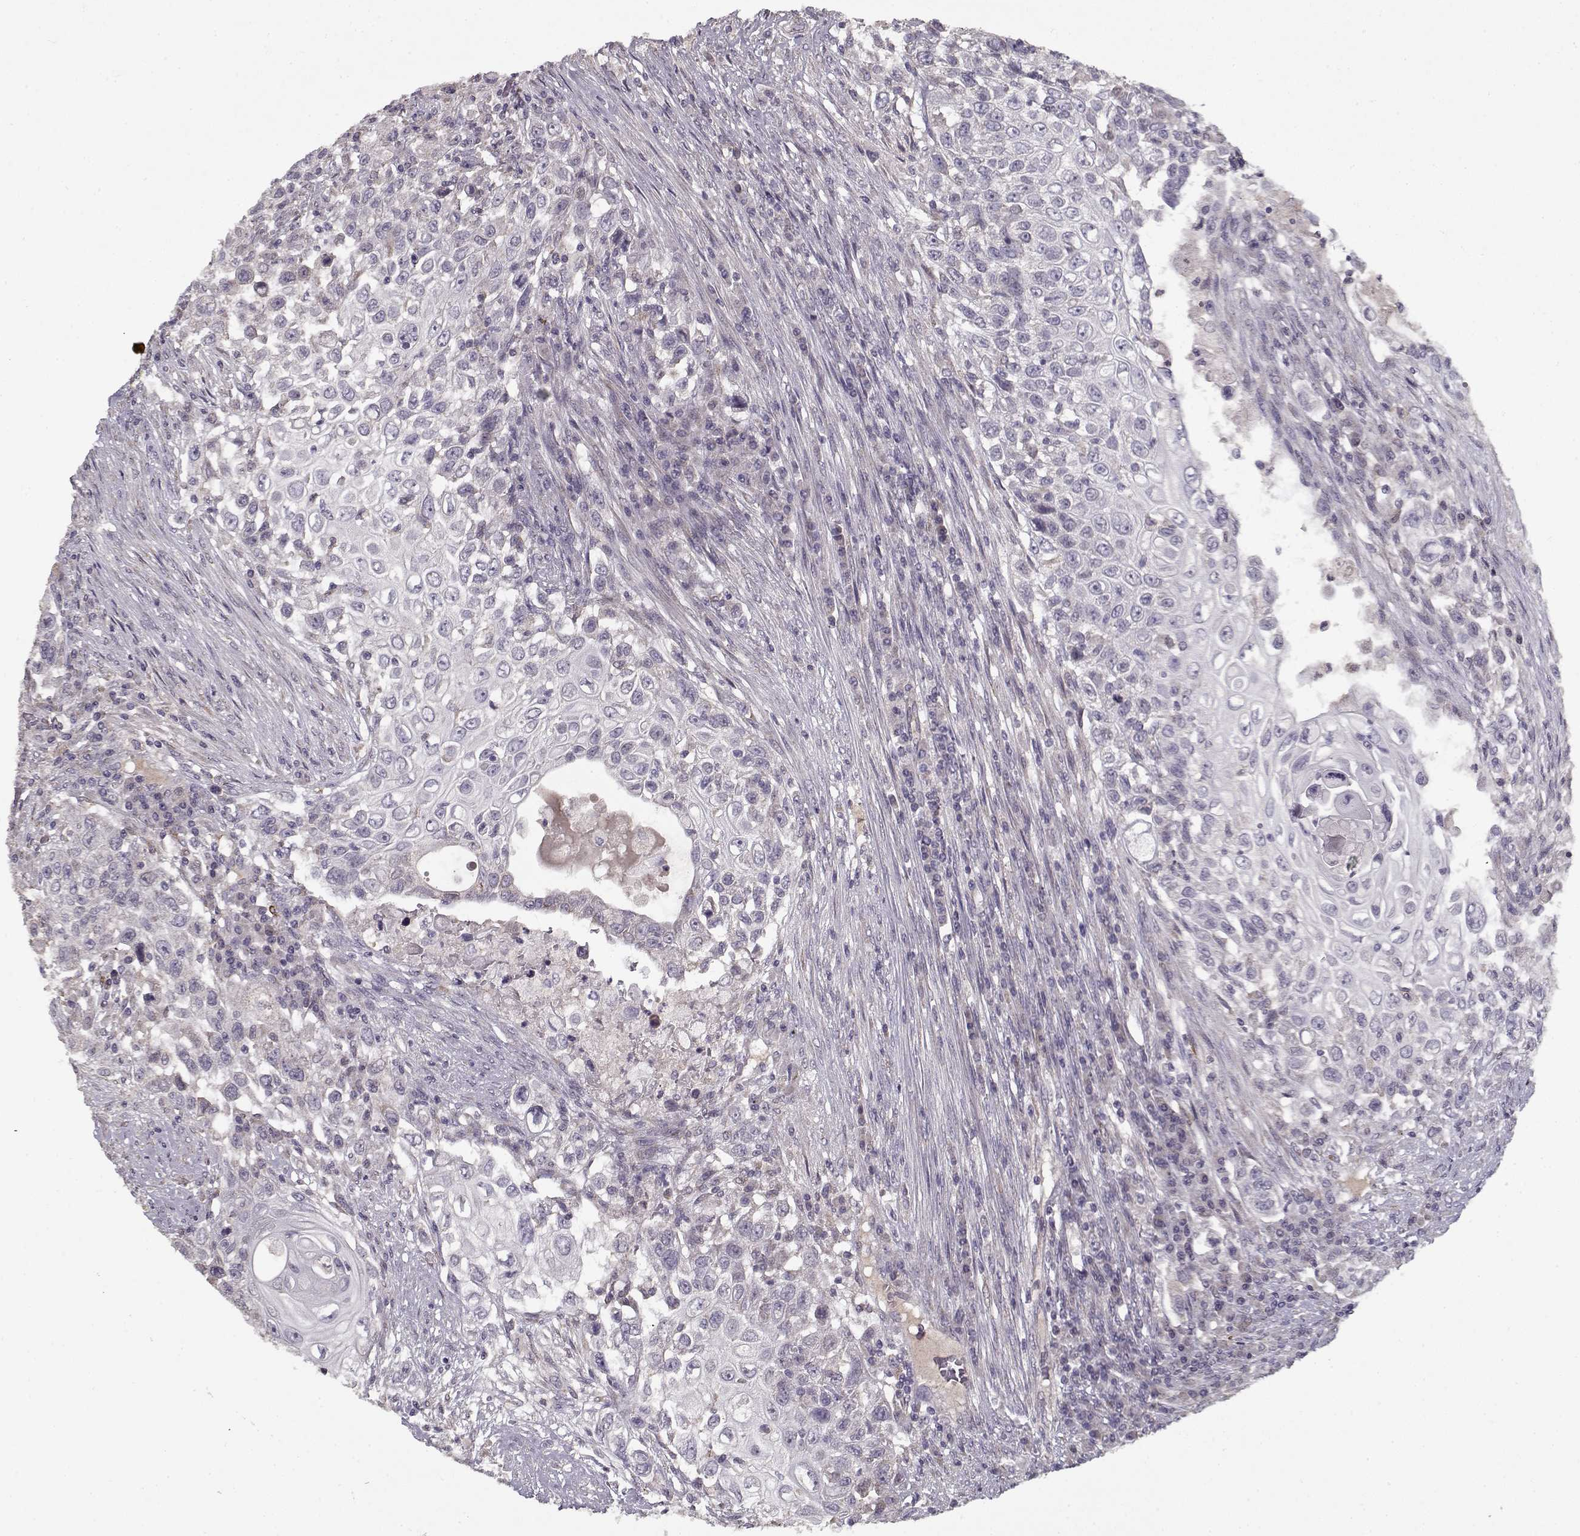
{"staining": {"intensity": "negative", "quantity": "none", "location": "none"}, "tissue": "urothelial cancer", "cell_type": "Tumor cells", "image_type": "cancer", "snomed": [{"axis": "morphology", "description": "Urothelial carcinoma, High grade"}, {"axis": "topography", "description": "Urinary bladder"}], "caption": "Human high-grade urothelial carcinoma stained for a protein using immunohistochemistry shows no staining in tumor cells.", "gene": "LAMA2", "patient": {"sex": "female", "age": 56}}